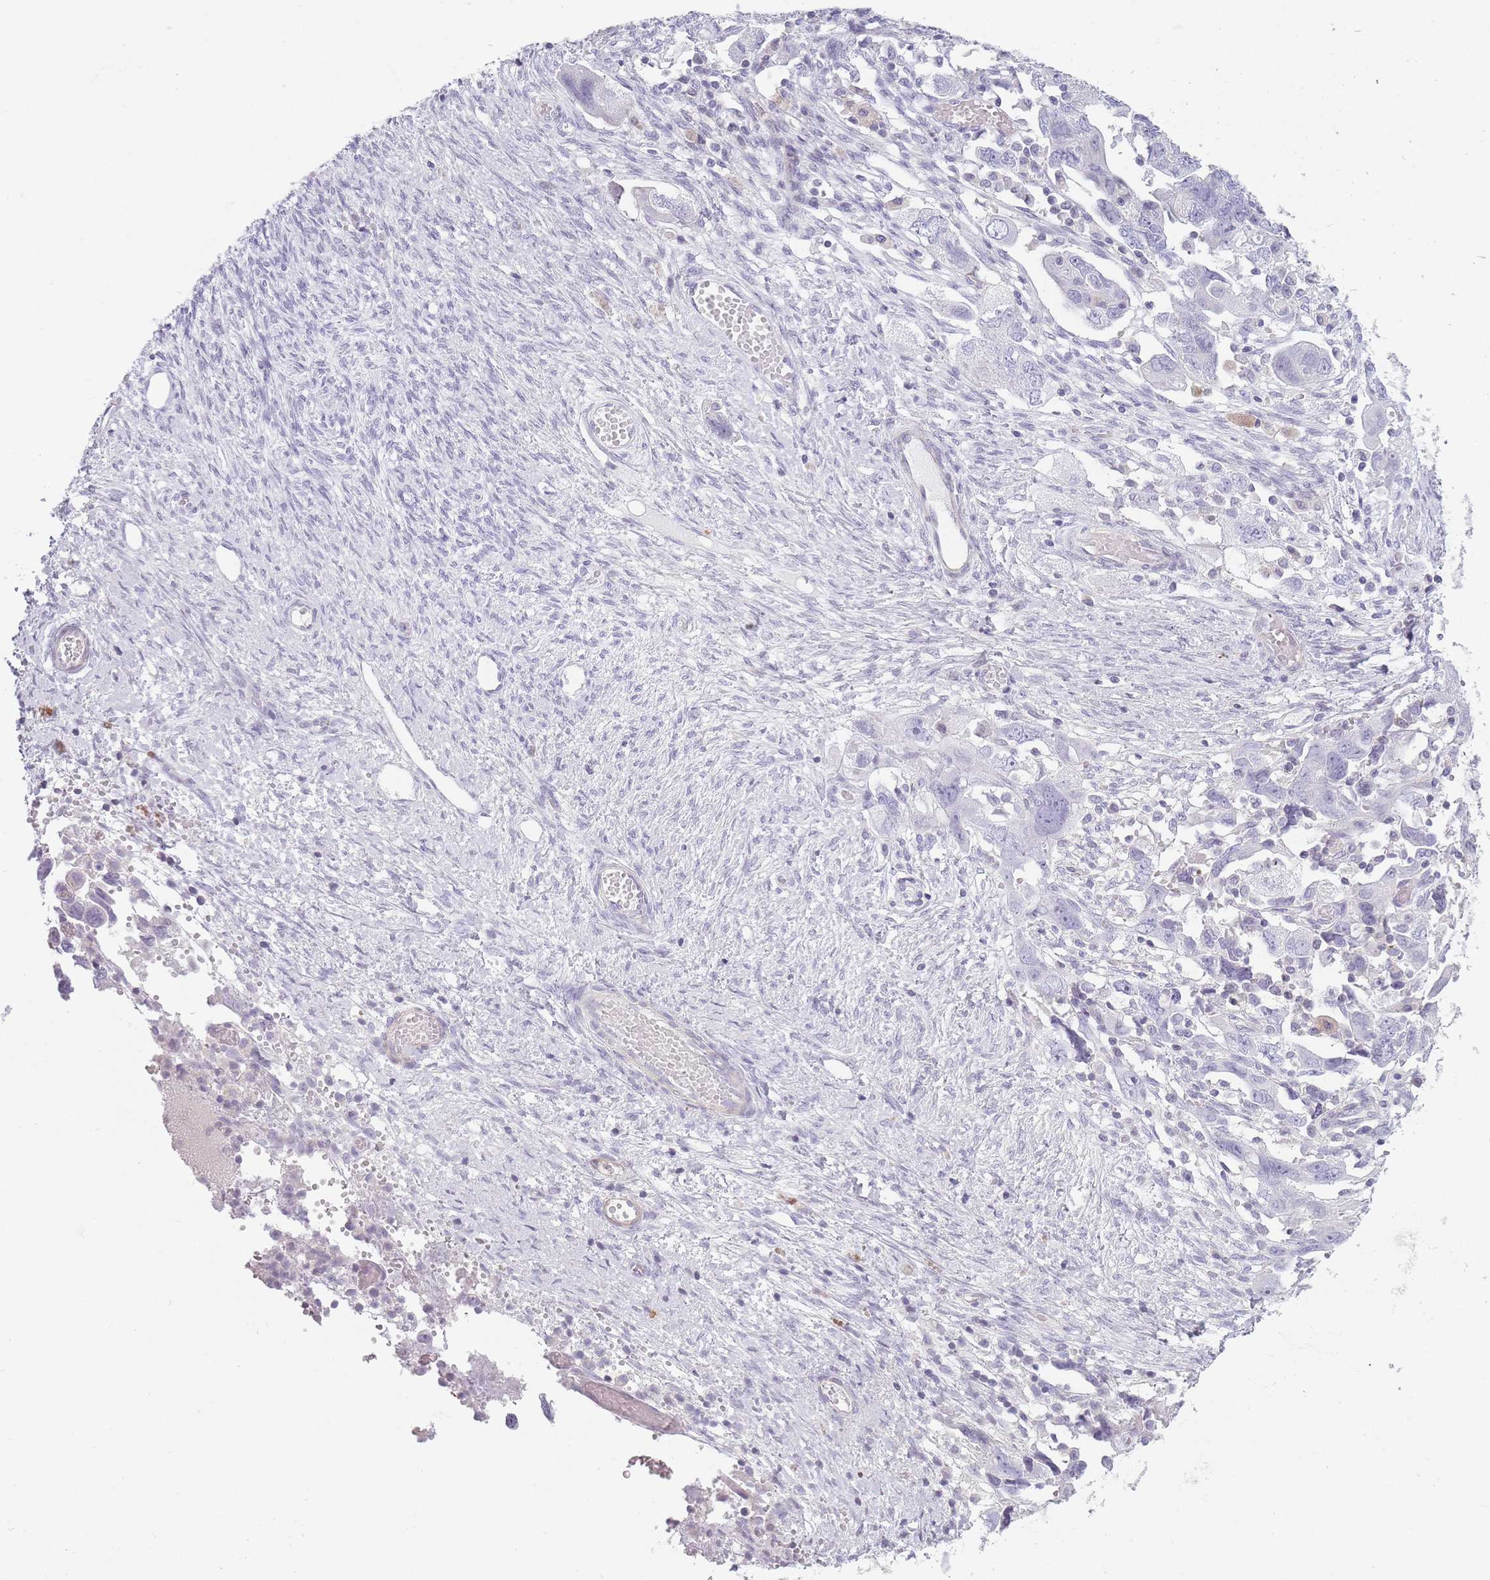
{"staining": {"intensity": "negative", "quantity": "none", "location": "none"}, "tissue": "ovarian cancer", "cell_type": "Tumor cells", "image_type": "cancer", "snomed": [{"axis": "morphology", "description": "Carcinoma, NOS"}, {"axis": "morphology", "description": "Cystadenocarcinoma, serous, NOS"}, {"axis": "topography", "description": "Ovary"}], "caption": "DAB immunohistochemical staining of ovarian cancer shows no significant expression in tumor cells. (DAB (3,3'-diaminobenzidine) immunohistochemistry (IHC) visualized using brightfield microscopy, high magnification).", "gene": "GGT1", "patient": {"sex": "female", "age": 69}}